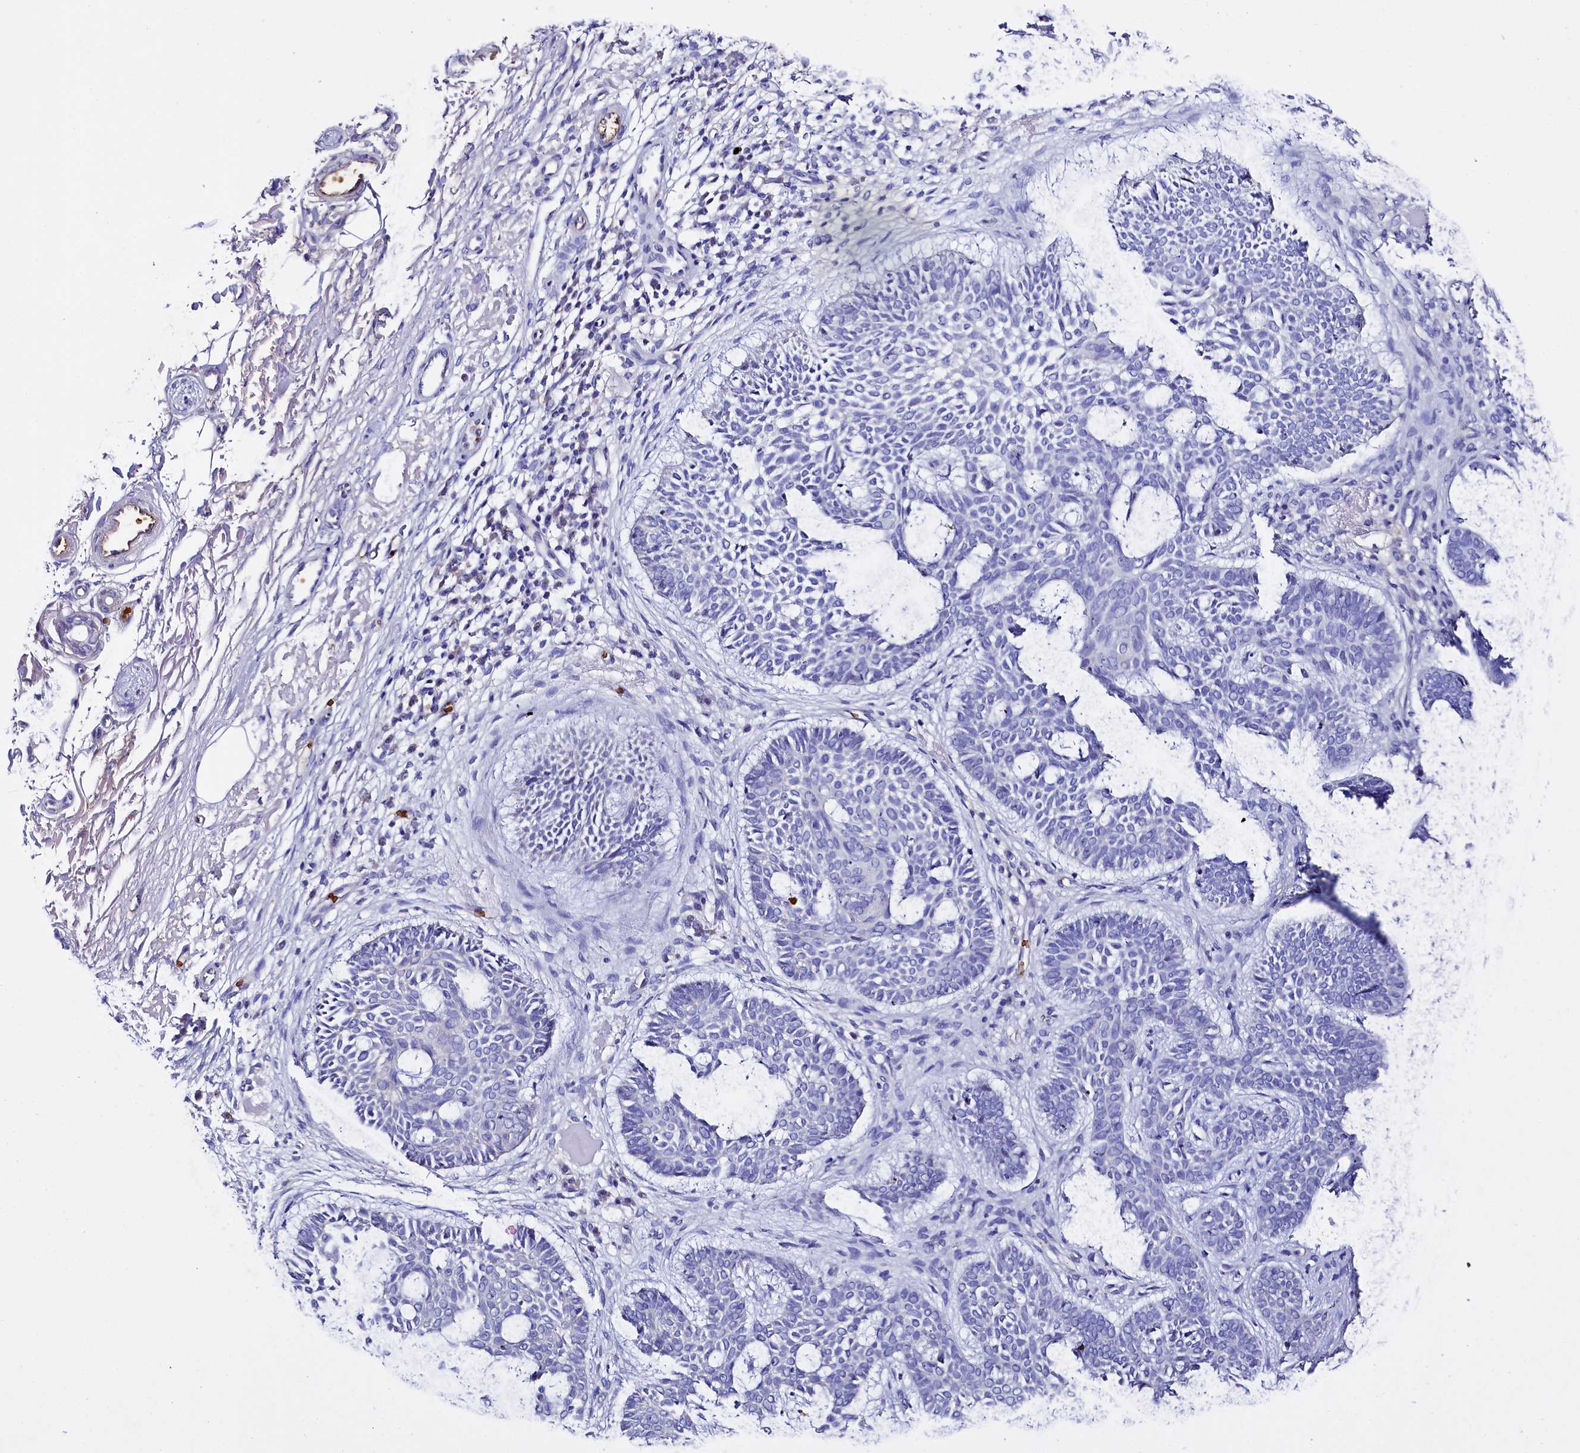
{"staining": {"intensity": "negative", "quantity": "none", "location": "none"}, "tissue": "skin cancer", "cell_type": "Tumor cells", "image_type": "cancer", "snomed": [{"axis": "morphology", "description": "Basal cell carcinoma"}, {"axis": "topography", "description": "Skin"}], "caption": "Tumor cells are negative for protein expression in human basal cell carcinoma (skin).", "gene": "RPUSD3", "patient": {"sex": "male", "age": 85}}